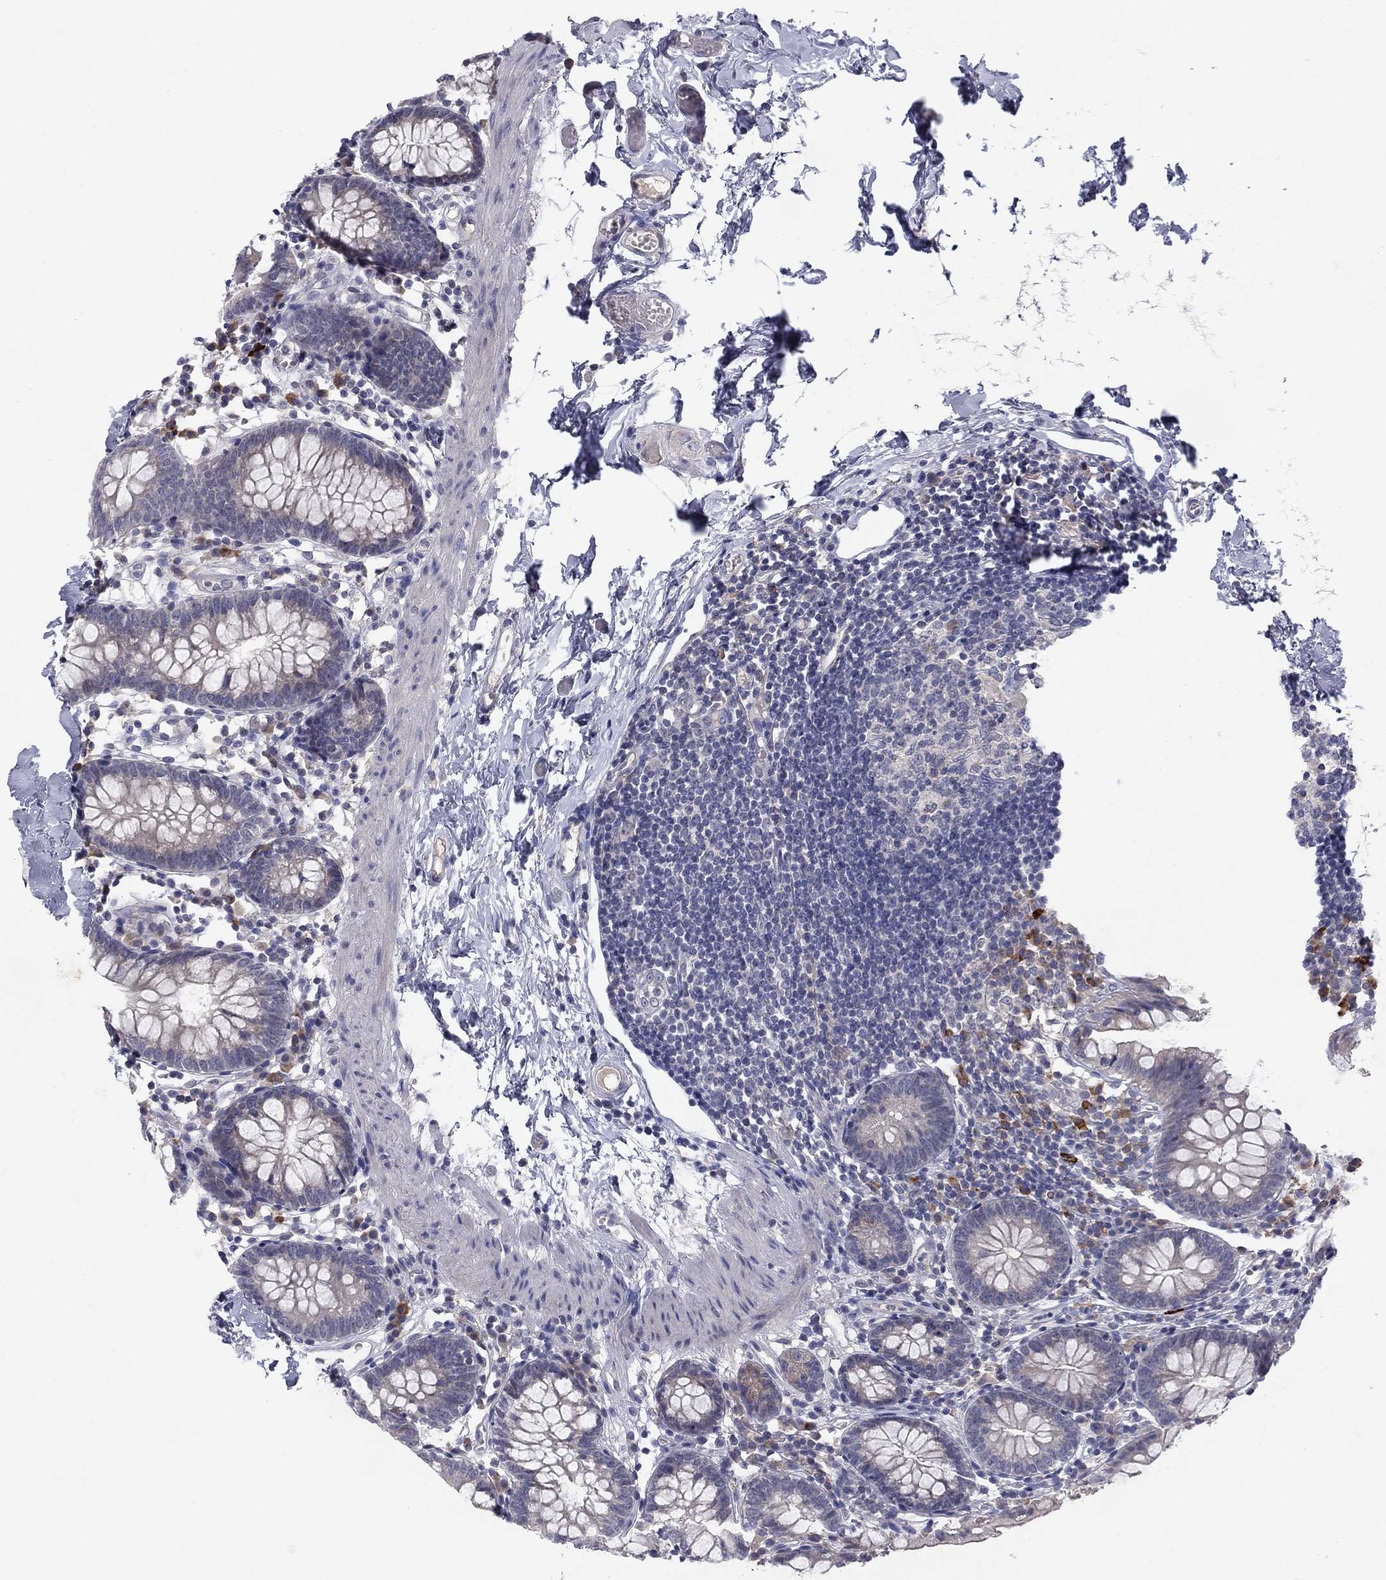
{"staining": {"intensity": "moderate", "quantity": "<25%", "location": "cytoplasmic/membranous"}, "tissue": "small intestine", "cell_type": "Glandular cells", "image_type": "normal", "snomed": [{"axis": "morphology", "description": "Normal tissue, NOS"}, {"axis": "topography", "description": "Small intestine"}], "caption": "Immunohistochemical staining of normal human small intestine shows moderate cytoplasmic/membranous protein staining in about <25% of glandular cells.", "gene": "CACNA1A", "patient": {"sex": "female", "age": 90}}